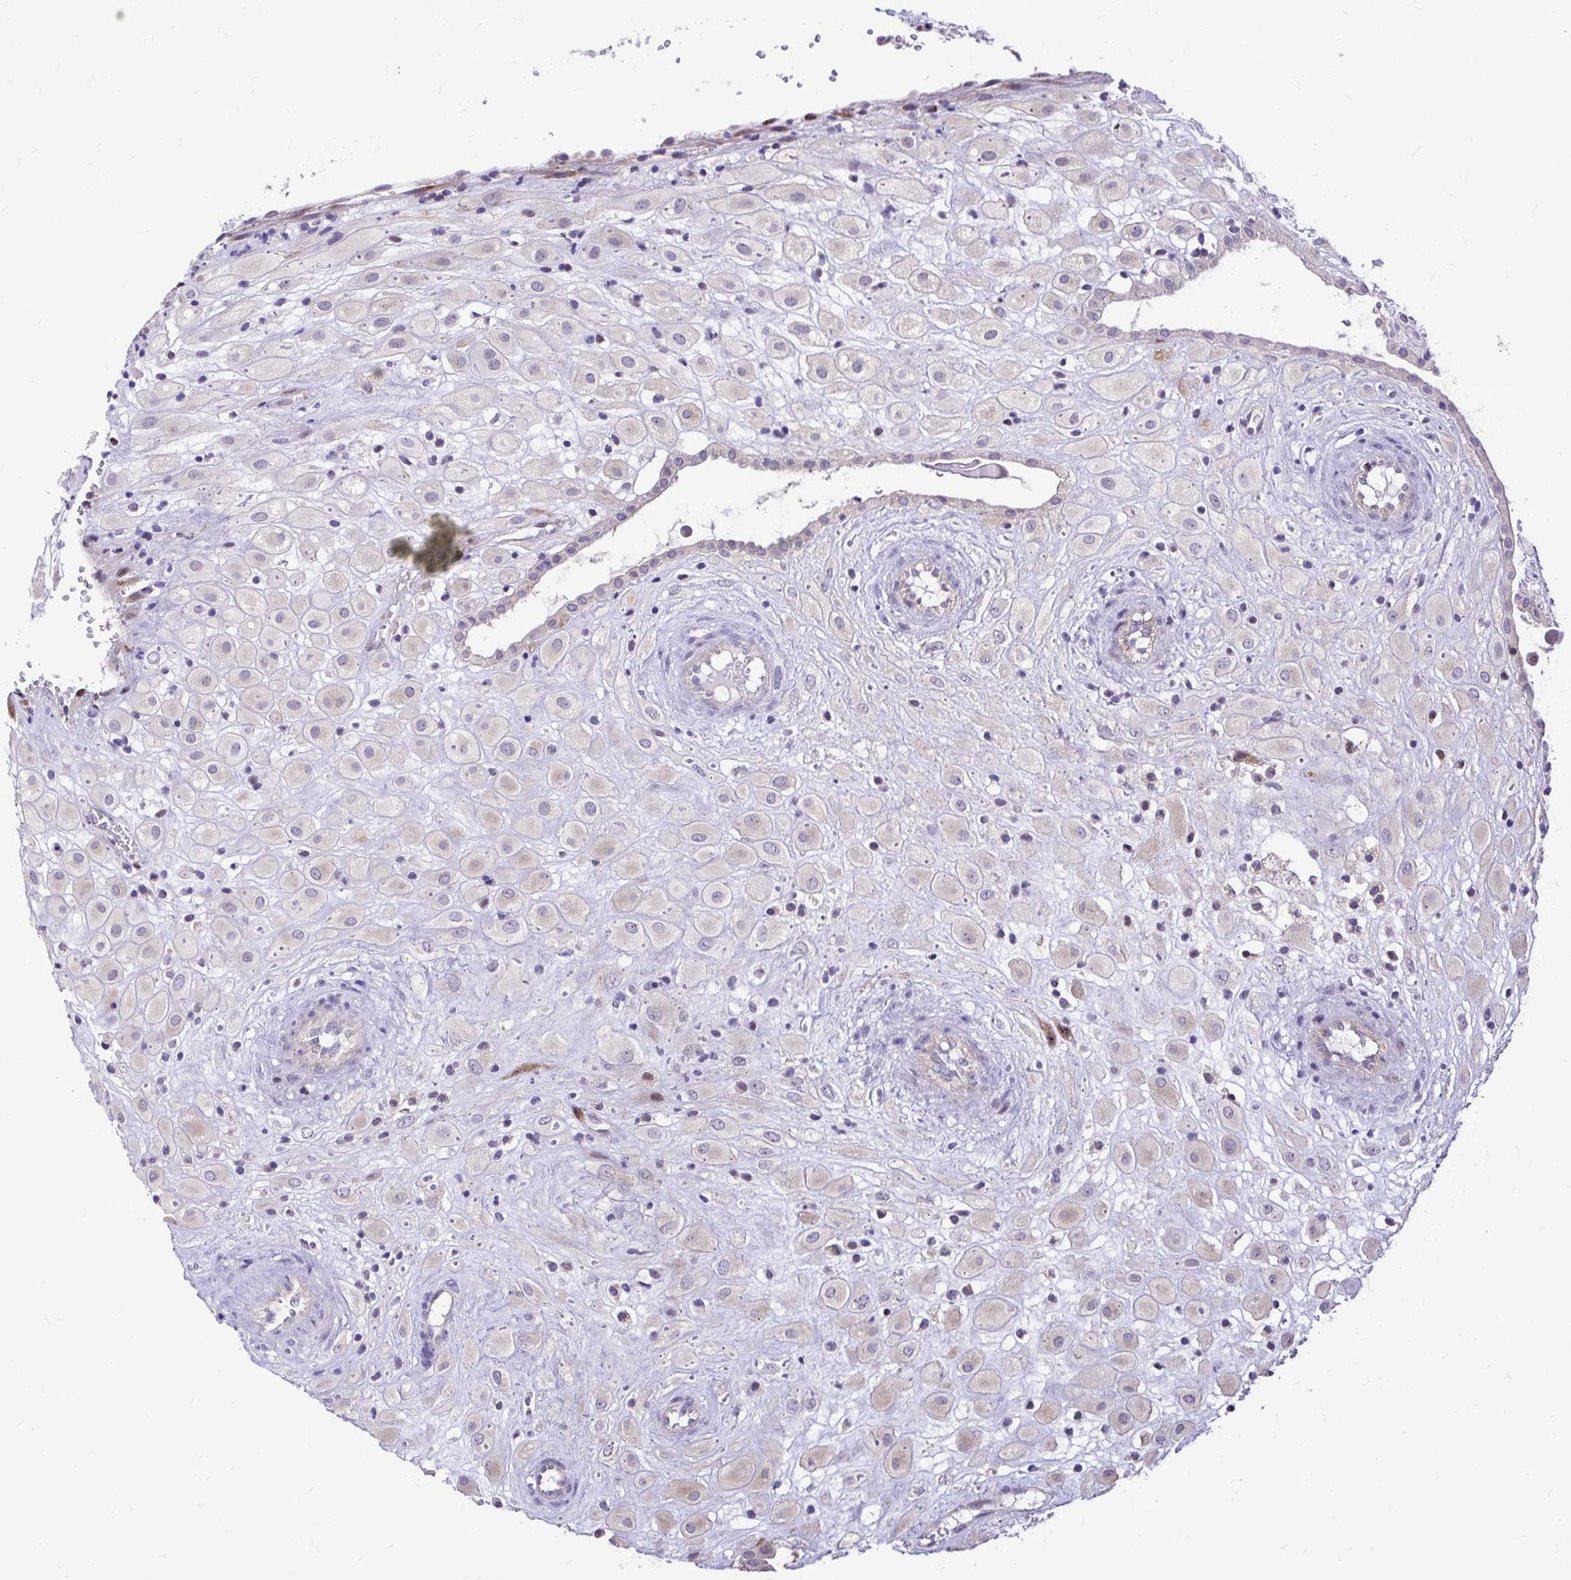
{"staining": {"intensity": "weak", "quantity": "<25%", "location": "cytoplasmic/membranous"}, "tissue": "placenta", "cell_type": "Decidual cells", "image_type": "normal", "snomed": [{"axis": "morphology", "description": "Normal tissue, NOS"}, {"axis": "topography", "description": "Placenta"}], "caption": "This is an IHC micrograph of benign human placenta. There is no positivity in decidual cells.", "gene": "GABBR2", "patient": {"sex": "female", "age": 24}}